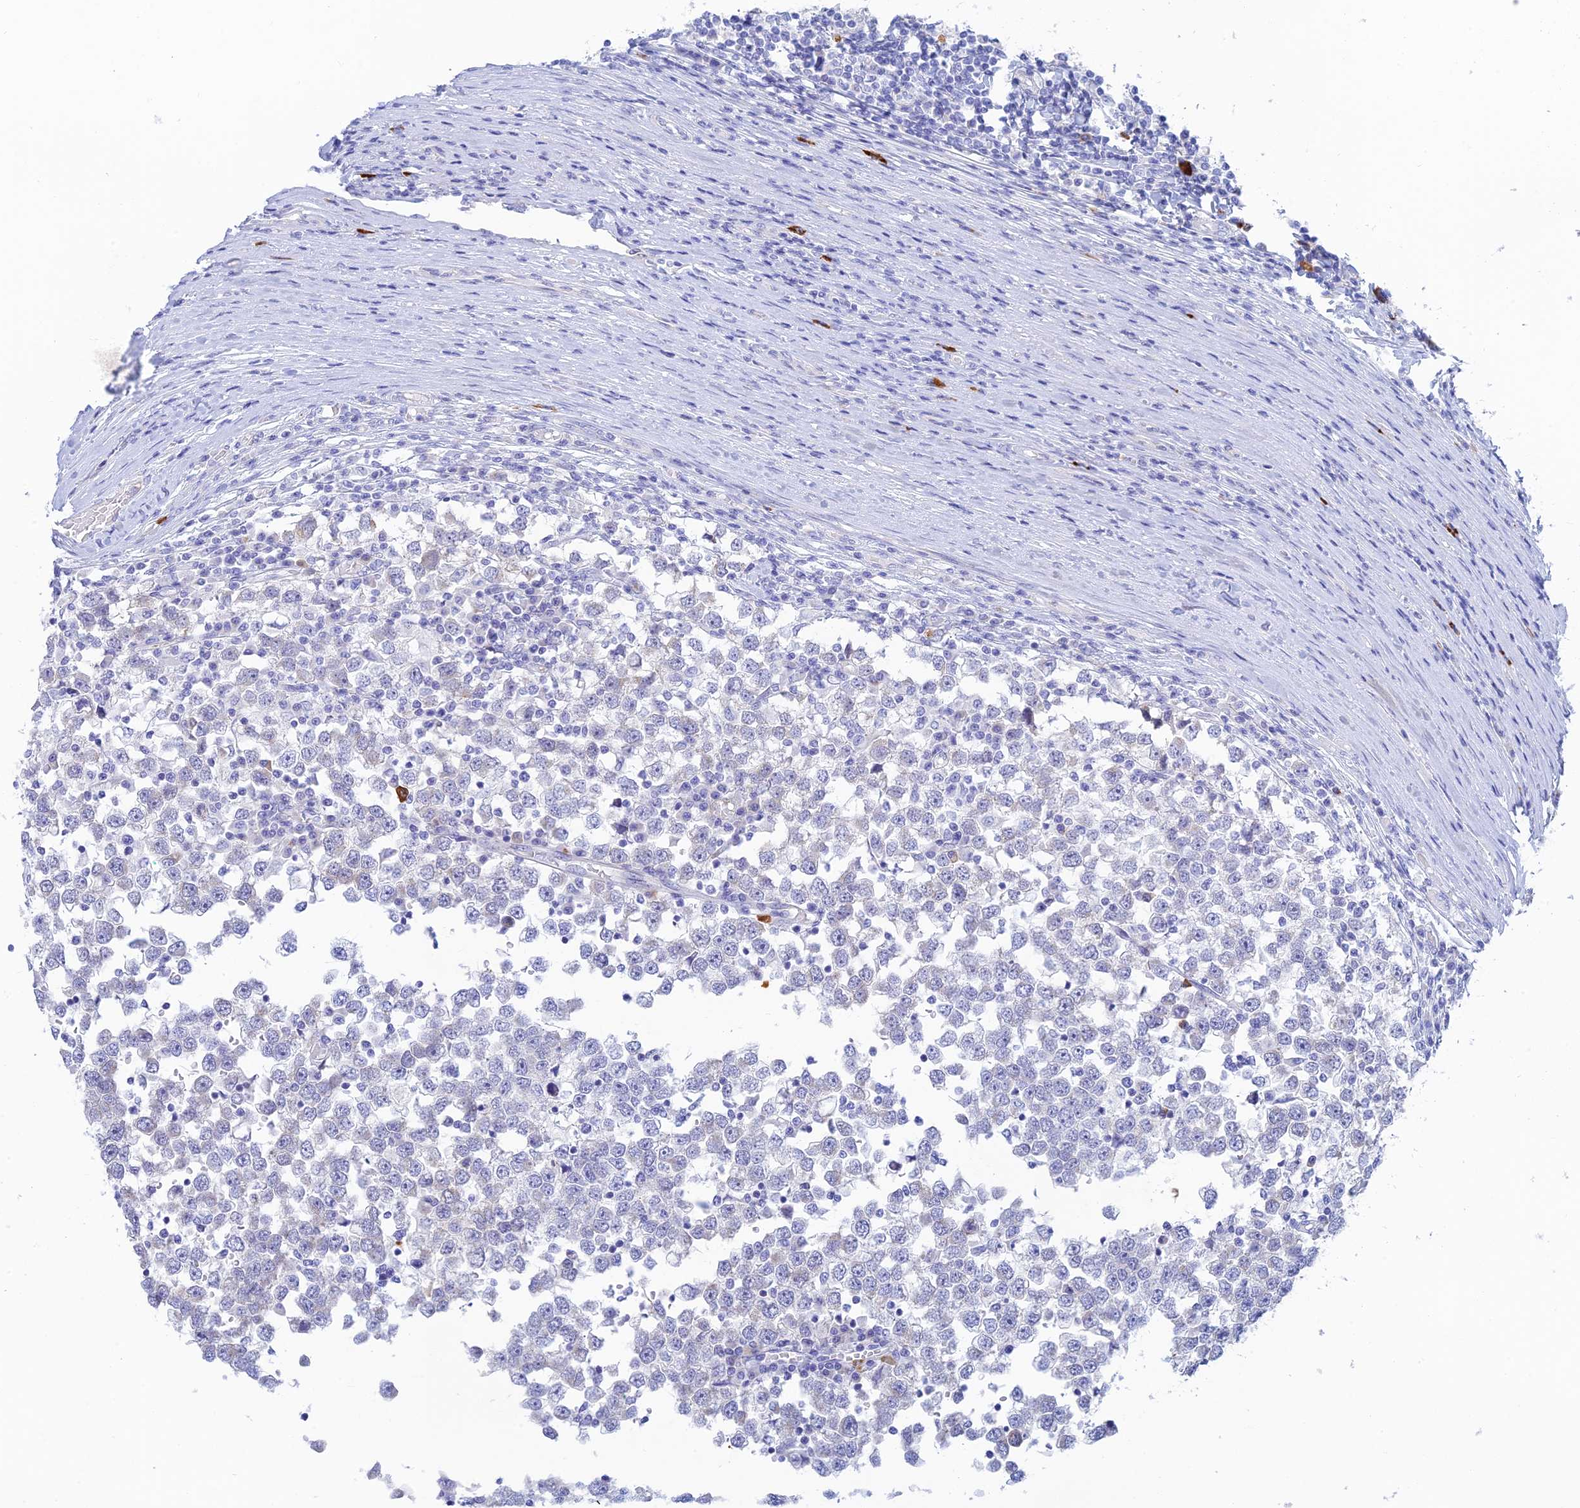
{"staining": {"intensity": "negative", "quantity": "none", "location": "none"}, "tissue": "testis cancer", "cell_type": "Tumor cells", "image_type": "cancer", "snomed": [{"axis": "morphology", "description": "Seminoma, NOS"}, {"axis": "topography", "description": "Testis"}], "caption": "Tumor cells show no significant expression in seminoma (testis).", "gene": "CEP152", "patient": {"sex": "male", "age": 65}}